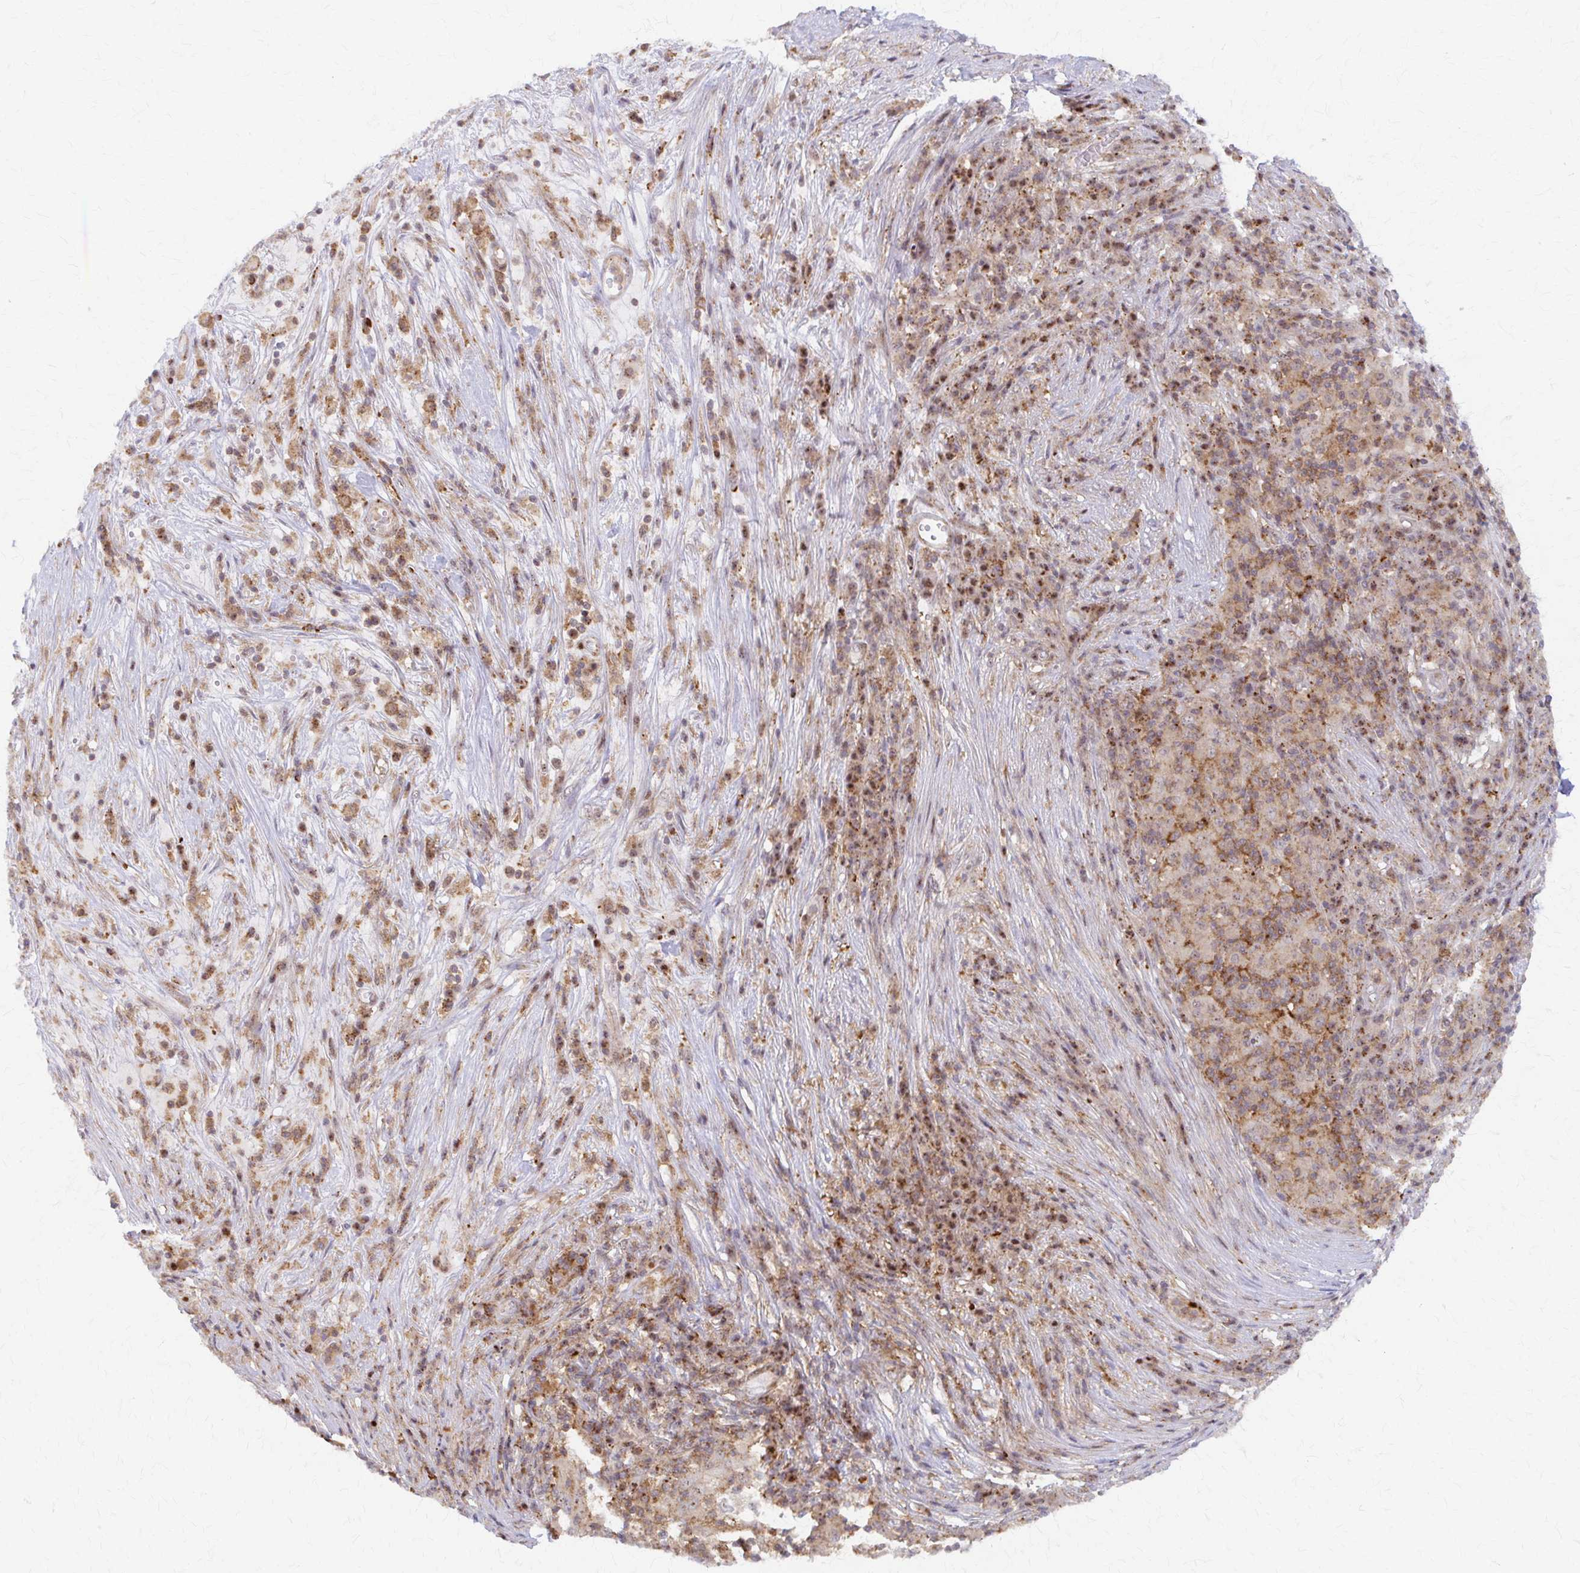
{"staining": {"intensity": "weak", "quantity": "<25%", "location": "cytoplasmic/membranous"}, "tissue": "pancreatic cancer", "cell_type": "Tumor cells", "image_type": "cancer", "snomed": [{"axis": "morphology", "description": "Adenocarcinoma, NOS"}, {"axis": "topography", "description": "Pancreas"}], "caption": "An IHC histopathology image of pancreatic cancer (adenocarcinoma) is shown. There is no staining in tumor cells of pancreatic cancer (adenocarcinoma). The staining was performed using DAB to visualize the protein expression in brown, while the nuclei were stained in blue with hematoxylin (Magnification: 20x).", "gene": "ARHGAP35", "patient": {"sex": "male", "age": 63}}